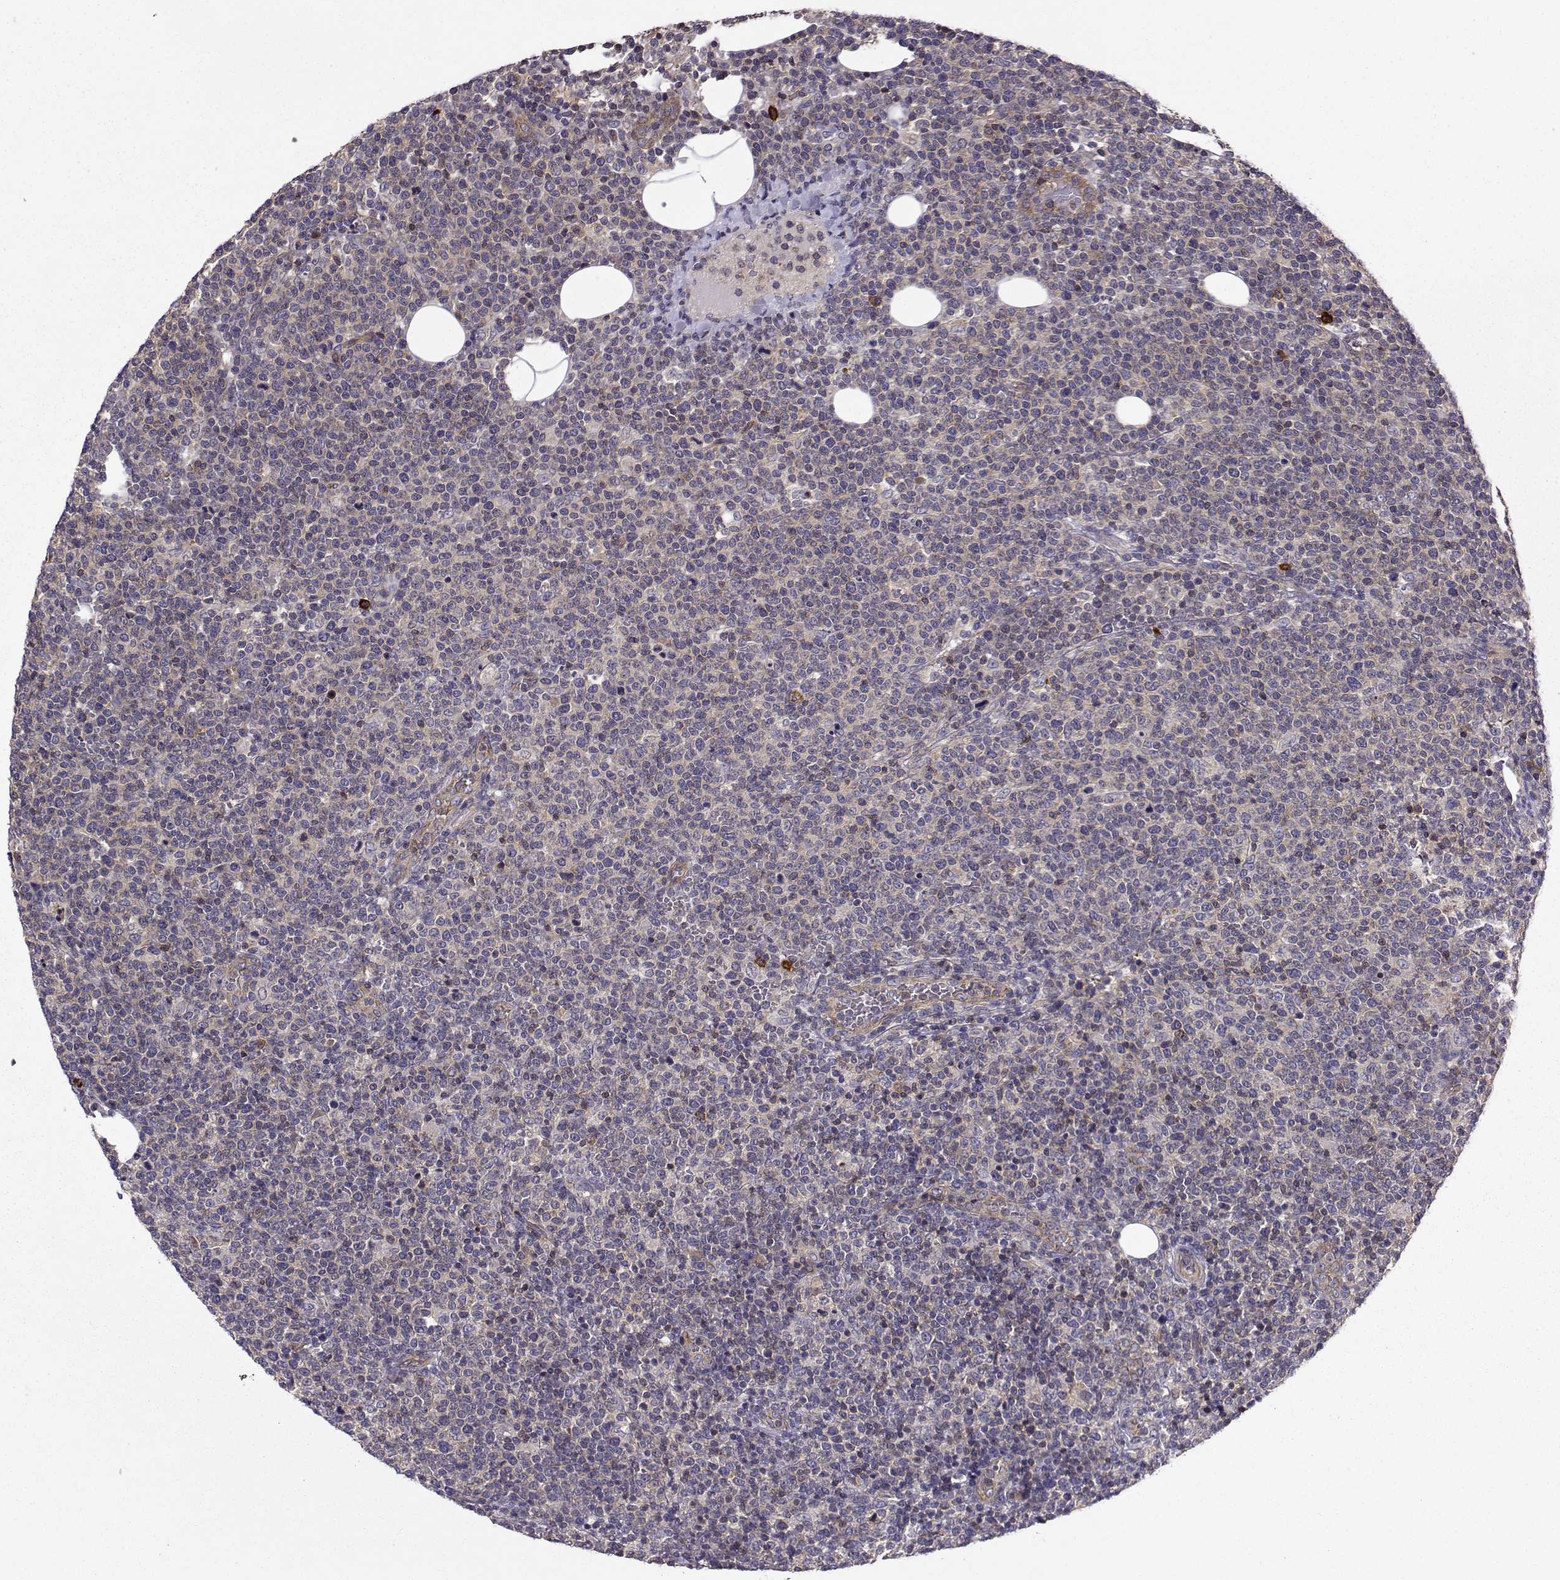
{"staining": {"intensity": "negative", "quantity": "none", "location": "none"}, "tissue": "lymphoma", "cell_type": "Tumor cells", "image_type": "cancer", "snomed": [{"axis": "morphology", "description": "Malignant lymphoma, non-Hodgkin's type, High grade"}, {"axis": "topography", "description": "Lymph node"}], "caption": "Immunohistochemistry micrograph of malignant lymphoma, non-Hodgkin's type (high-grade) stained for a protein (brown), which demonstrates no expression in tumor cells.", "gene": "ITGB8", "patient": {"sex": "male", "age": 61}}